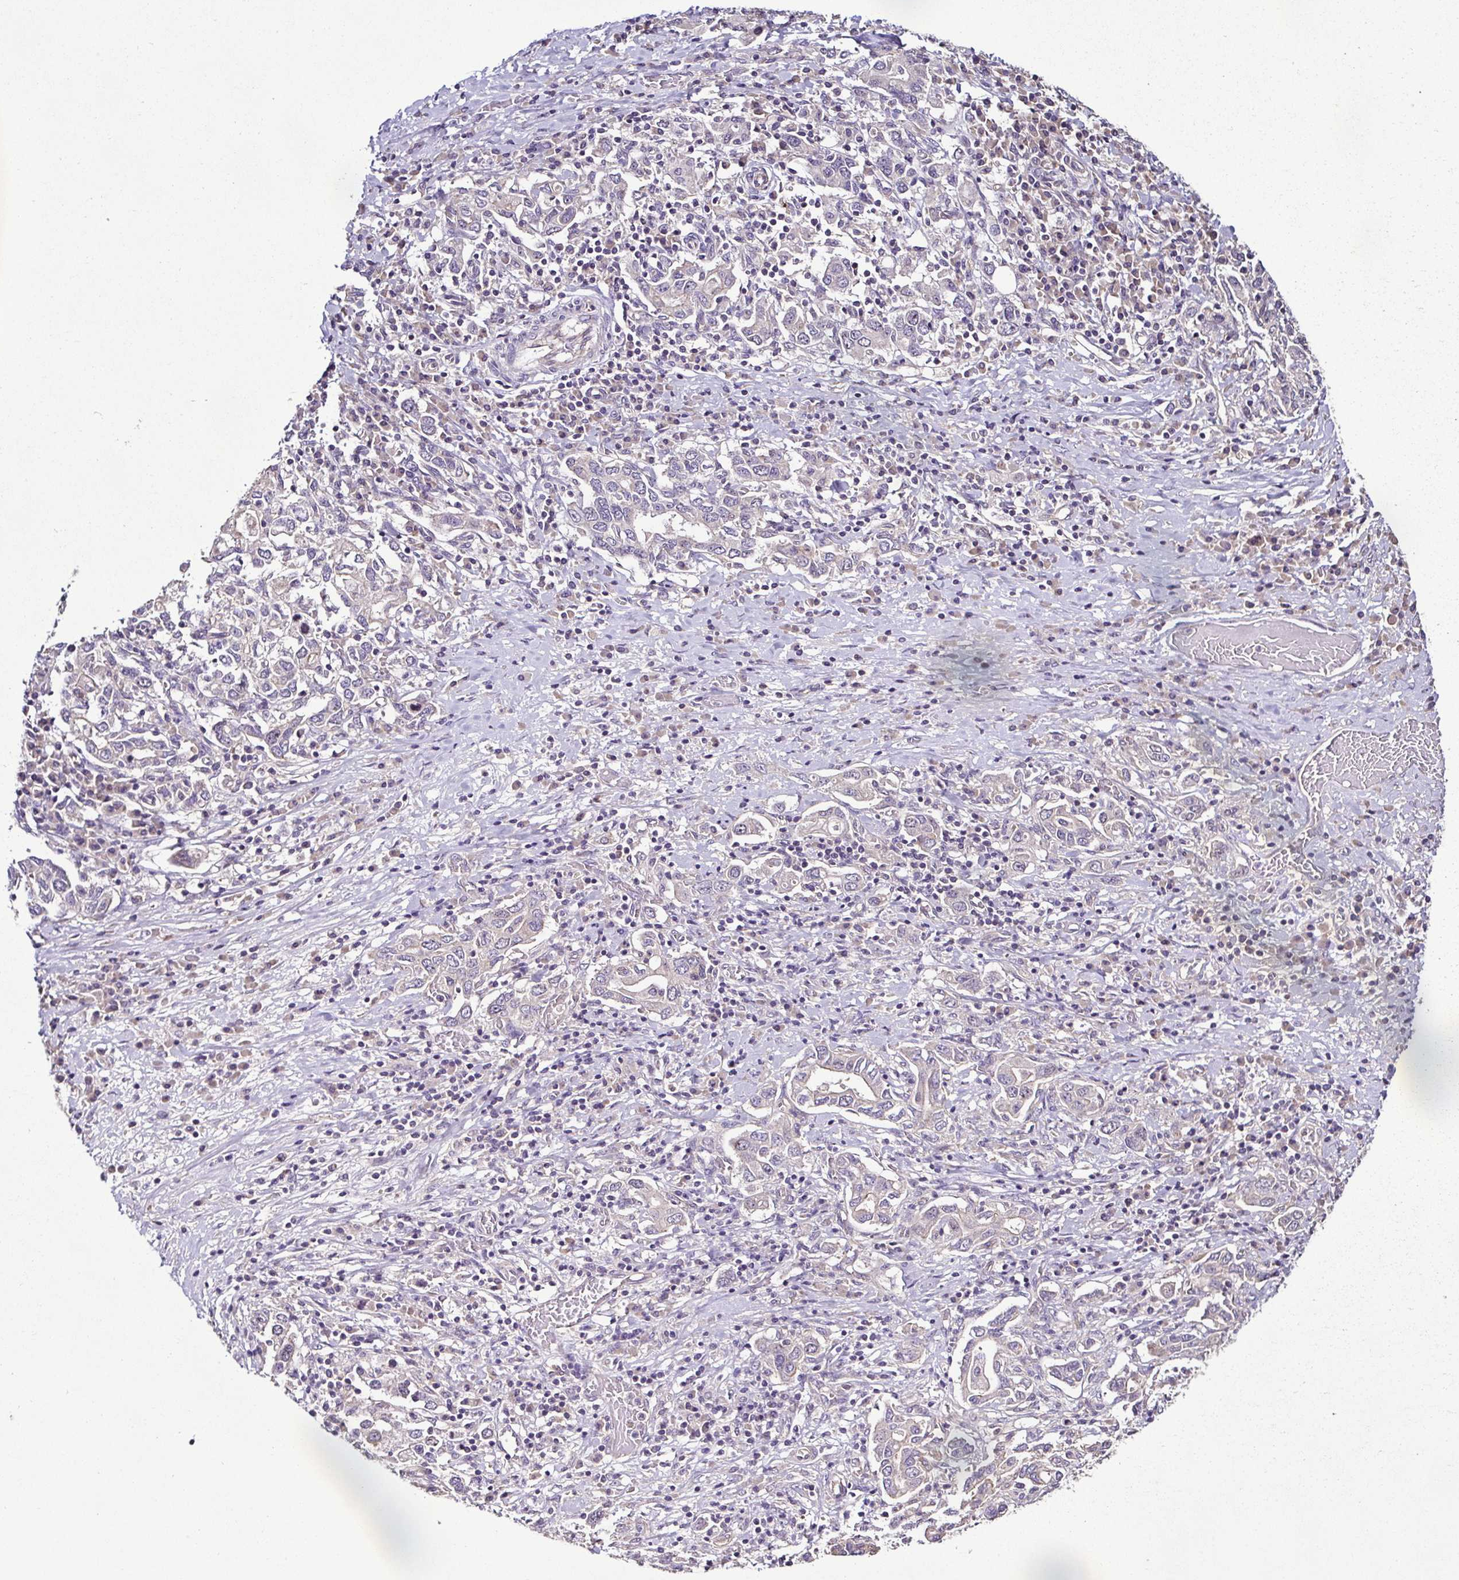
{"staining": {"intensity": "negative", "quantity": "none", "location": "none"}, "tissue": "stomach cancer", "cell_type": "Tumor cells", "image_type": "cancer", "snomed": [{"axis": "morphology", "description": "Adenocarcinoma, NOS"}, {"axis": "topography", "description": "Stomach, upper"}, {"axis": "topography", "description": "Stomach"}], "caption": "High power microscopy histopathology image of an immunohistochemistry histopathology image of adenocarcinoma (stomach), revealing no significant positivity in tumor cells.", "gene": "LMOD2", "patient": {"sex": "male", "age": 62}}